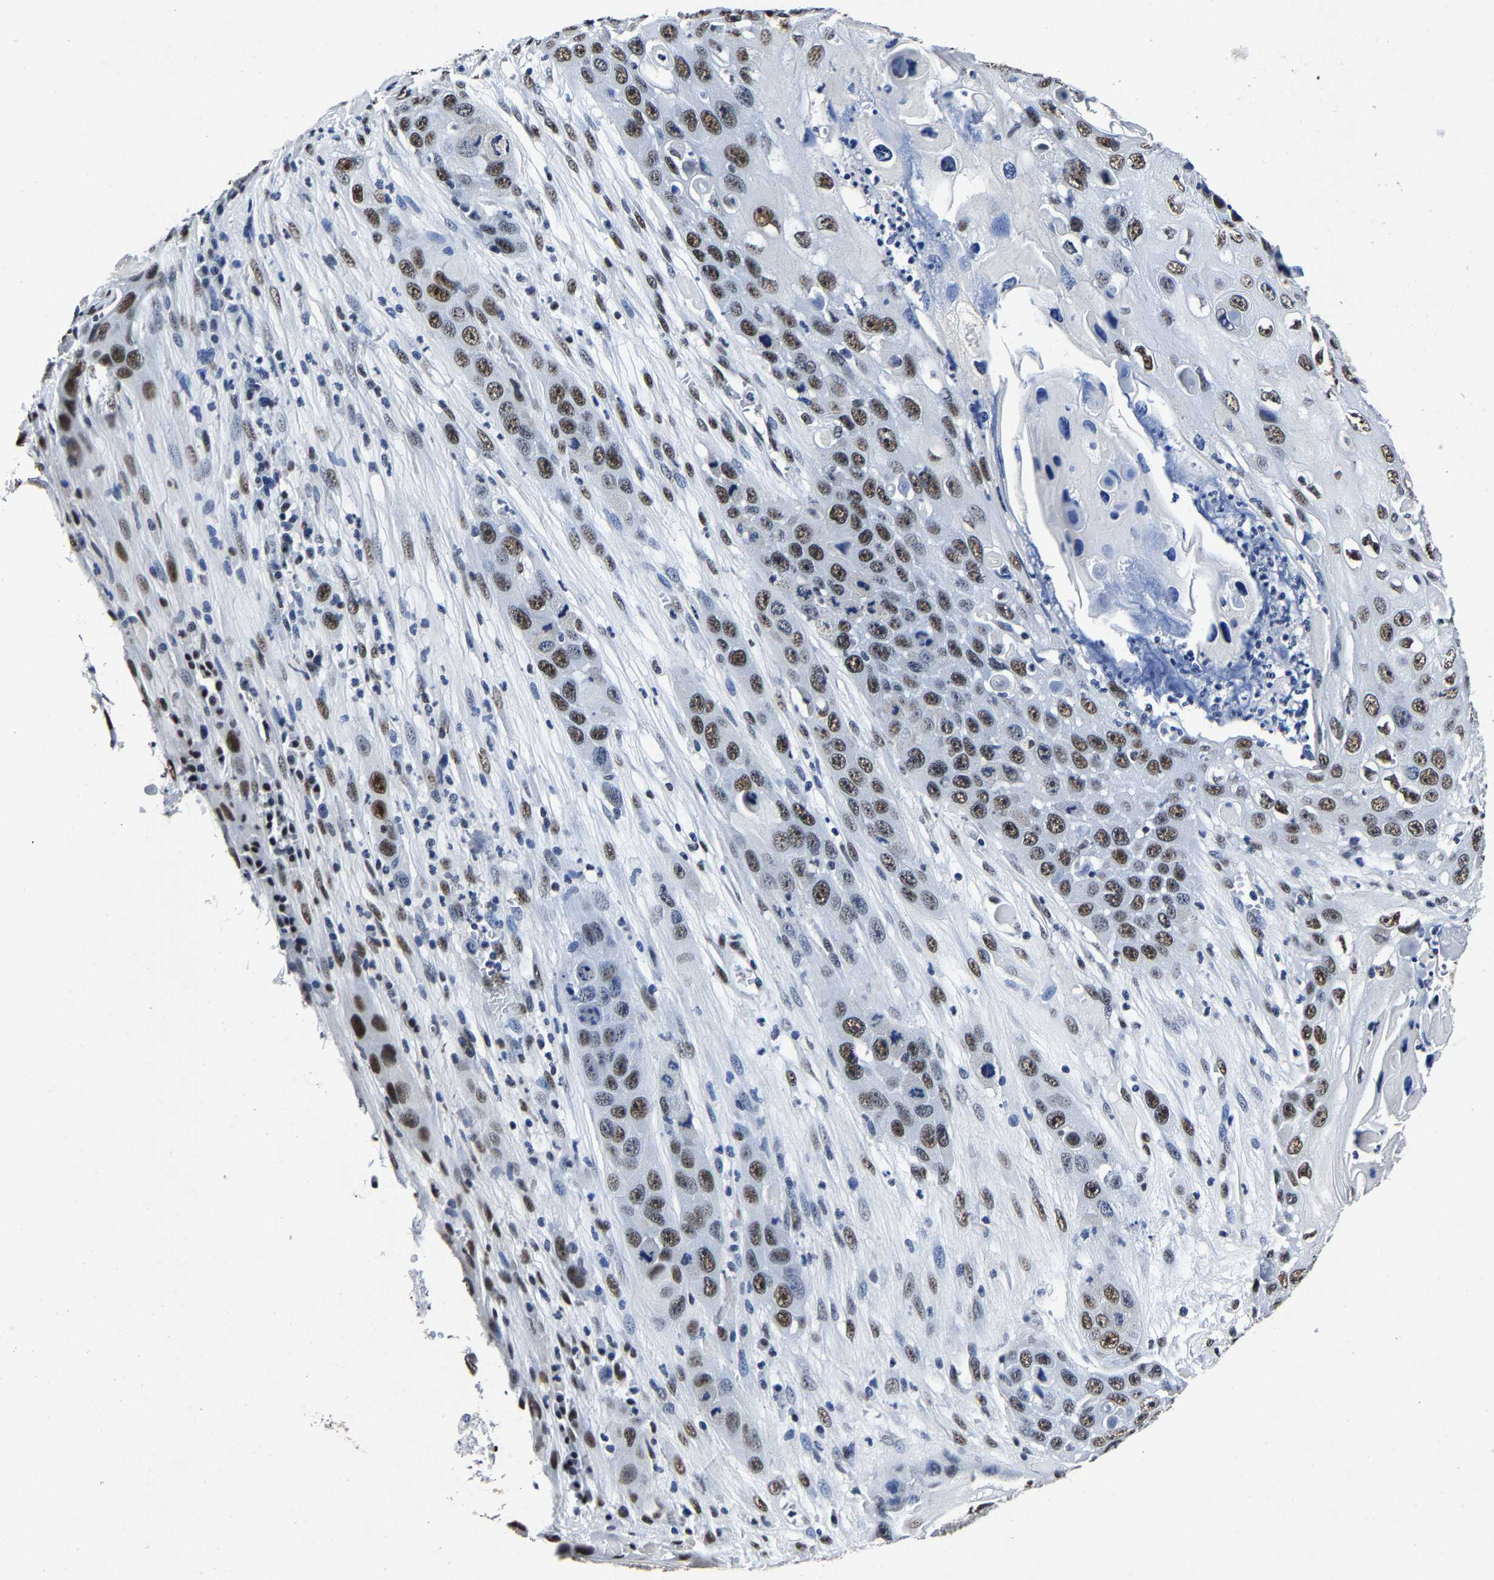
{"staining": {"intensity": "moderate", "quantity": "25%-75%", "location": "nuclear"}, "tissue": "skin cancer", "cell_type": "Tumor cells", "image_type": "cancer", "snomed": [{"axis": "morphology", "description": "Squamous cell carcinoma, NOS"}, {"axis": "topography", "description": "Skin"}], "caption": "Skin cancer (squamous cell carcinoma) was stained to show a protein in brown. There is medium levels of moderate nuclear expression in approximately 25%-75% of tumor cells.", "gene": "RBM45", "patient": {"sex": "male", "age": 55}}